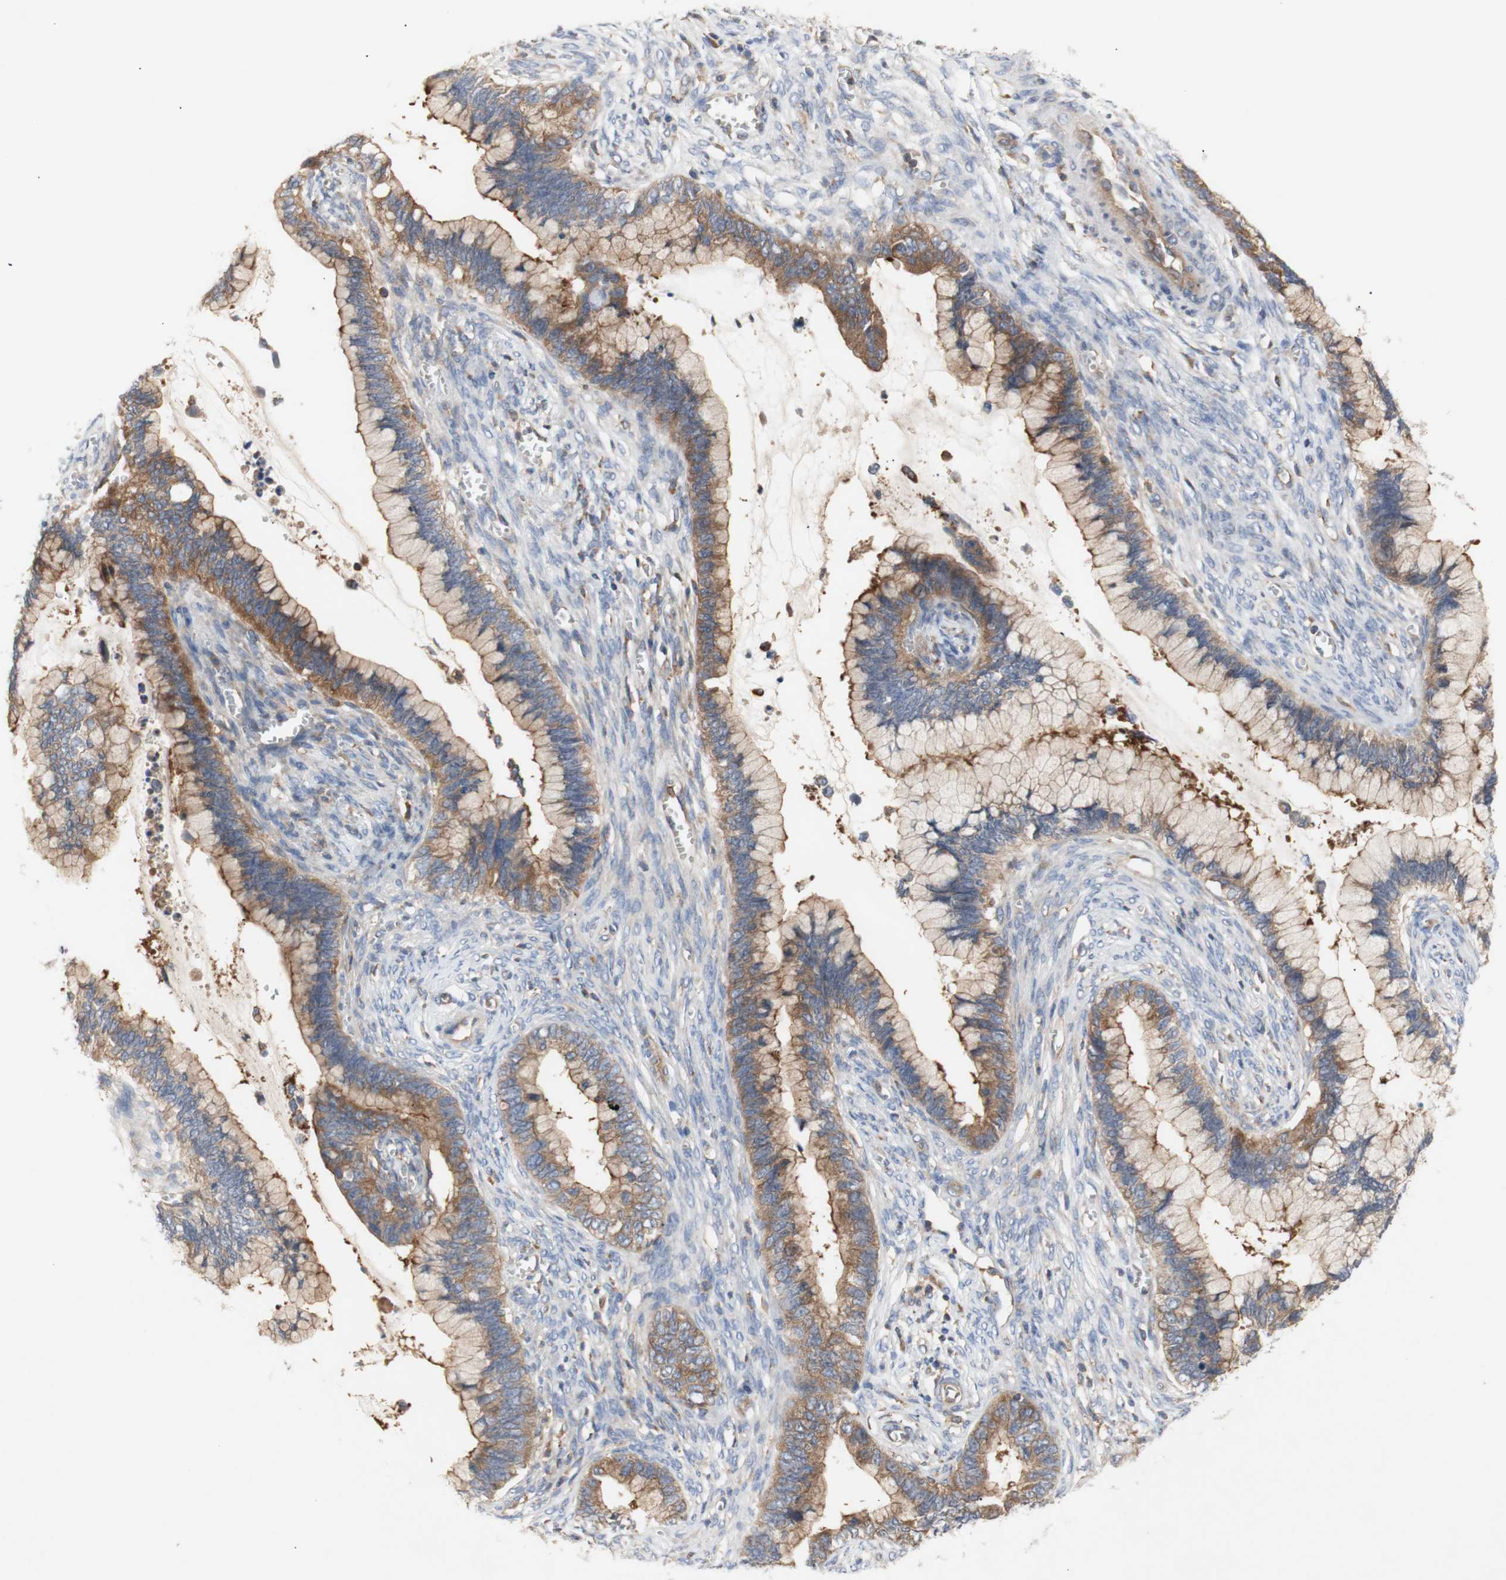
{"staining": {"intensity": "moderate", "quantity": ">75%", "location": "cytoplasmic/membranous"}, "tissue": "cervical cancer", "cell_type": "Tumor cells", "image_type": "cancer", "snomed": [{"axis": "morphology", "description": "Adenocarcinoma, NOS"}, {"axis": "topography", "description": "Cervix"}], "caption": "An immunohistochemistry histopathology image of tumor tissue is shown. Protein staining in brown labels moderate cytoplasmic/membranous positivity in adenocarcinoma (cervical) within tumor cells.", "gene": "IKBKG", "patient": {"sex": "female", "age": 44}}